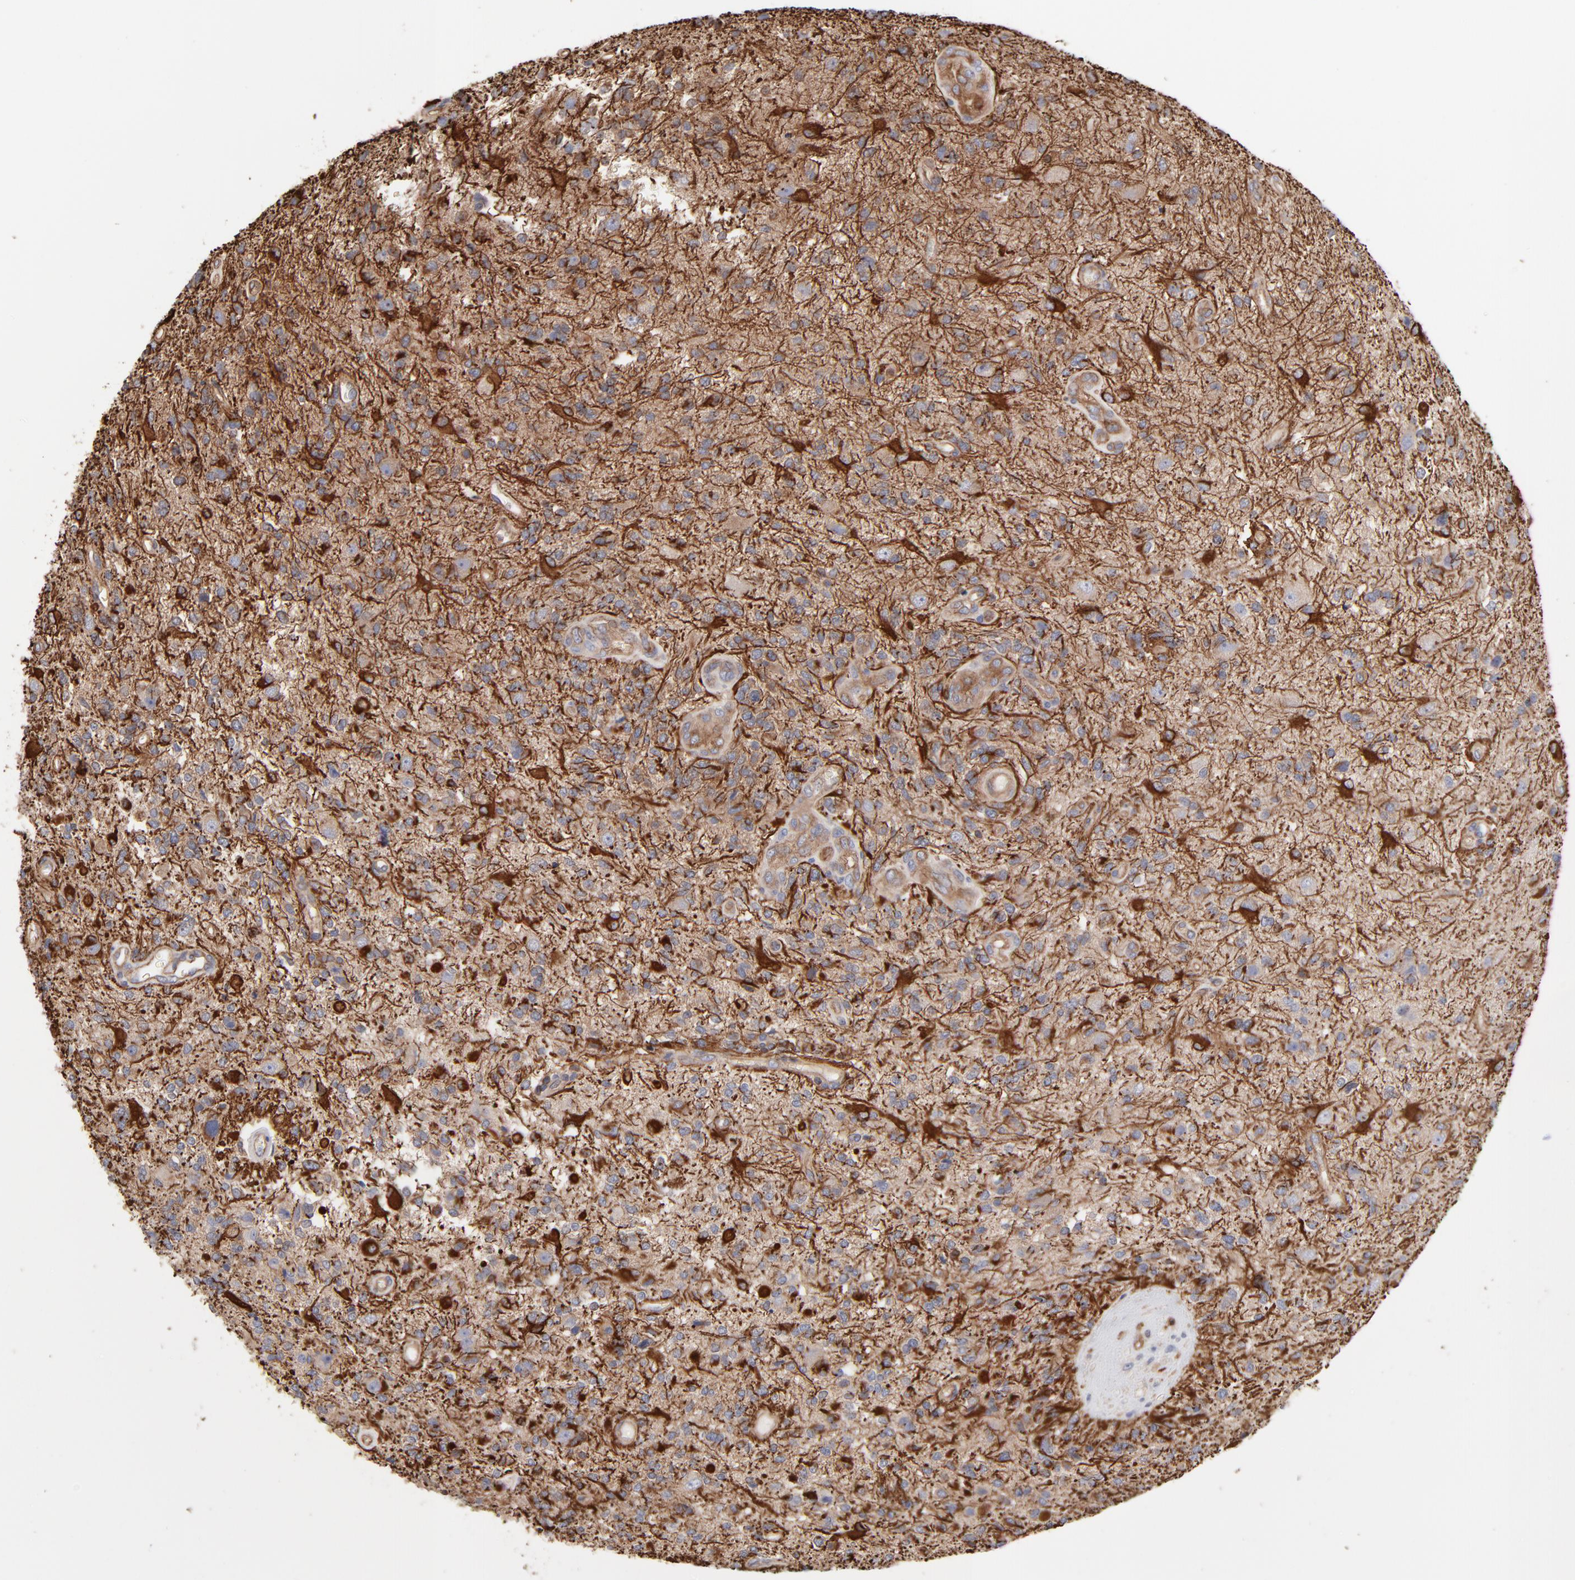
{"staining": {"intensity": "negative", "quantity": "none", "location": "none"}, "tissue": "glioma", "cell_type": "Tumor cells", "image_type": "cancer", "snomed": [{"axis": "morphology", "description": "Normal tissue, NOS"}, {"axis": "morphology", "description": "Glioma, malignant, High grade"}, {"axis": "topography", "description": "Cerebral cortex"}], "caption": "Malignant glioma (high-grade) was stained to show a protein in brown. There is no significant expression in tumor cells.", "gene": "PXN", "patient": {"sex": "male", "age": 75}}